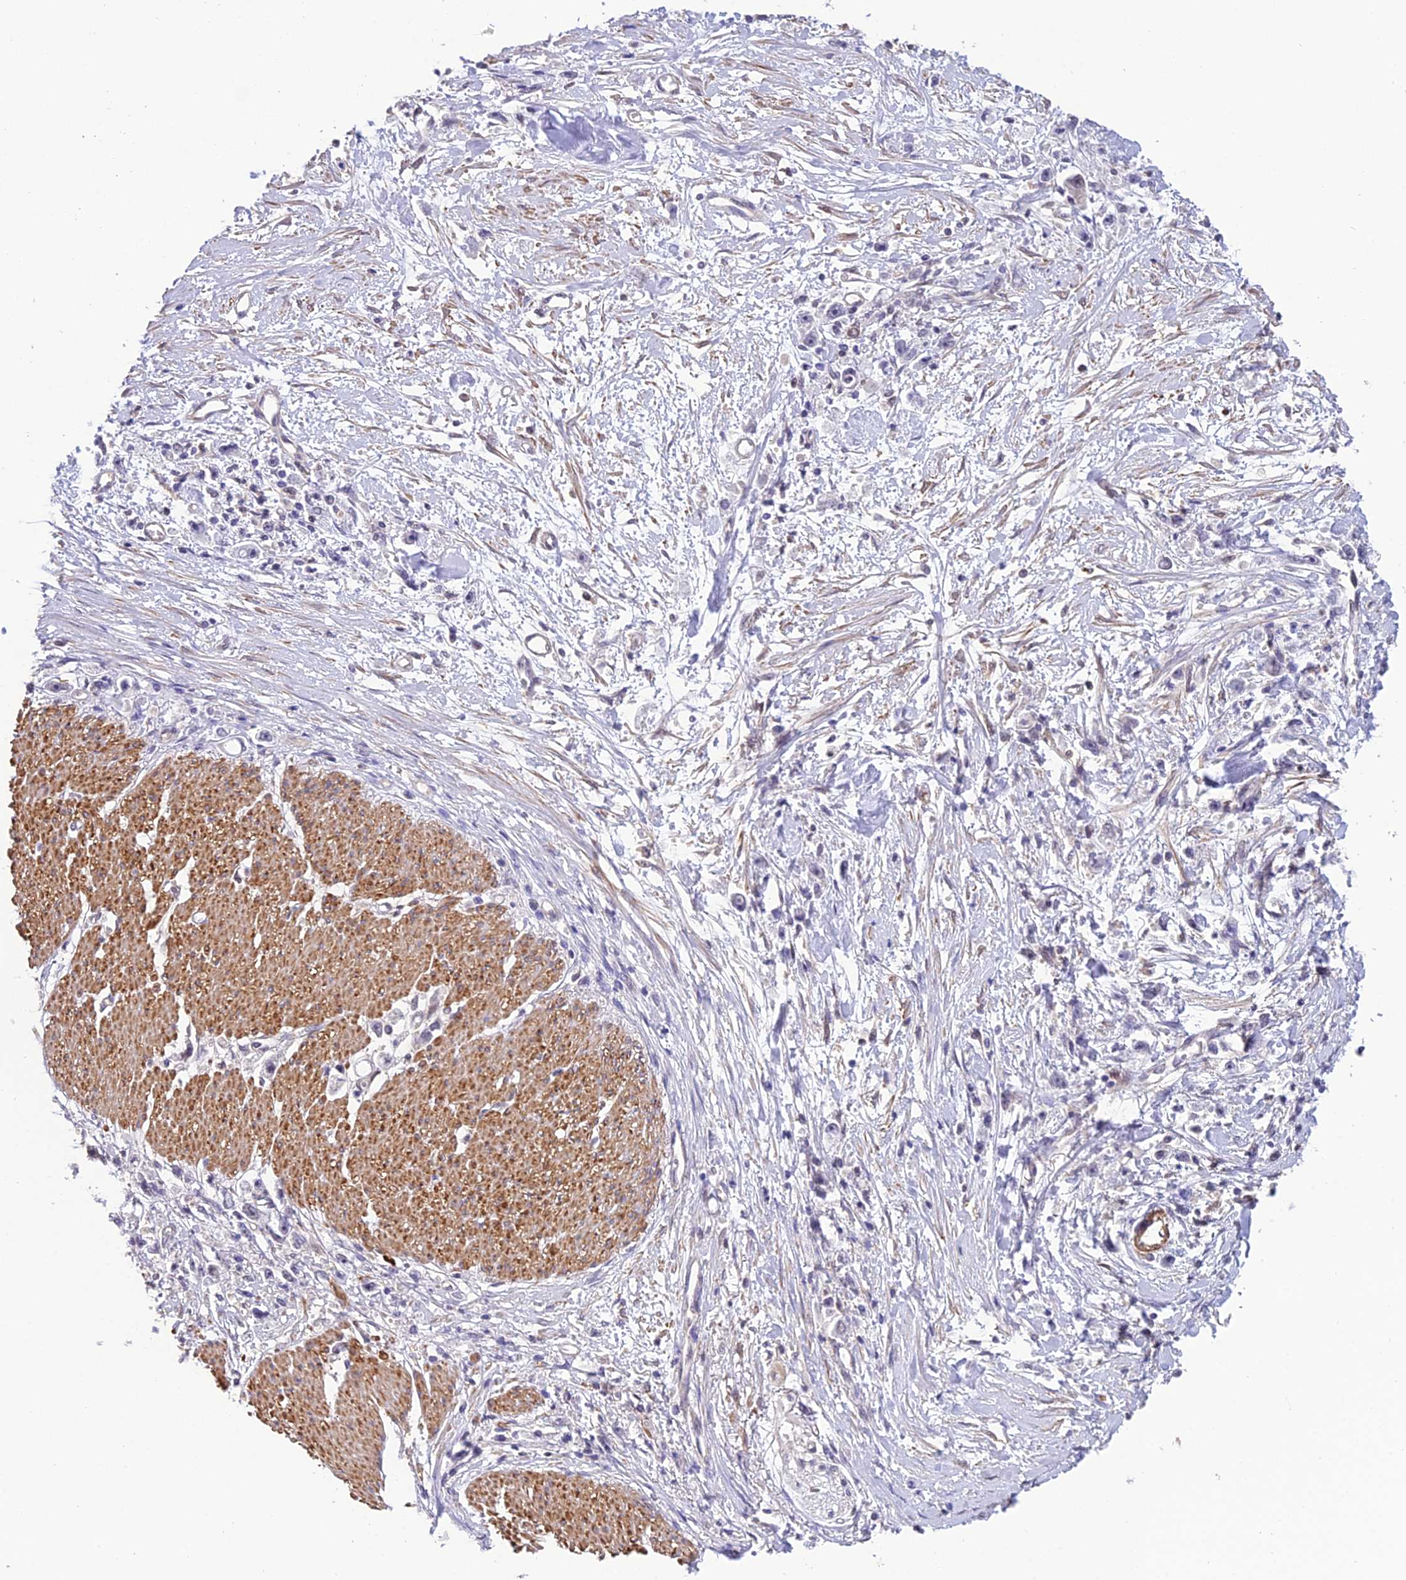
{"staining": {"intensity": "negative", "quantity": "none", "location": "none"}, "tissue": "stomach cancer", "cell_type": "Tumor cells", "image_type": "cancer", "snomed": [{"axis": "morphology", "description": "Adenocarcinoma, NOS"}, {"axis": "topography", "description": "Stomach"}], "caption": "Tumor cells show no significant protein positivity in adenocarcinoma (stomach).", "gene": "PSMB3", "patient": {"sex": "female", "age": 59}}